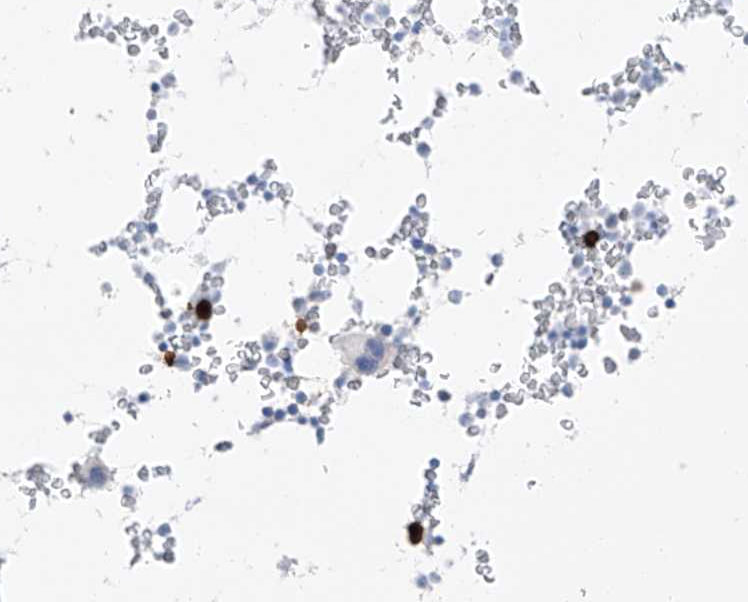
{"staining": {"intensity": "strong", "quantity": "<25%", "location": "cytoplasmic/membranous"}, "tissue": "bone marrow", "cell_type": "Hematopoietic cells", "image_type": "normal", "snomed": [{"axis": "morphology", "description": "Normal tissue, NOS"}, {"axis": "topography", "description": "Bone marrow"}], "caption": "Bone marrow was stained to show a protein in brown. There is medium levels of strong cytoplasmic/membranous positivity in about <25% of hematopoietic cells. (Stains: DAB (3,3'-diaminobenzidine) in brown, nuclei in blue, Microscopy: brightfield microscopy at high magnification).", "gene": "FRS3", "patient": {"sex": "male", "age": 58}}